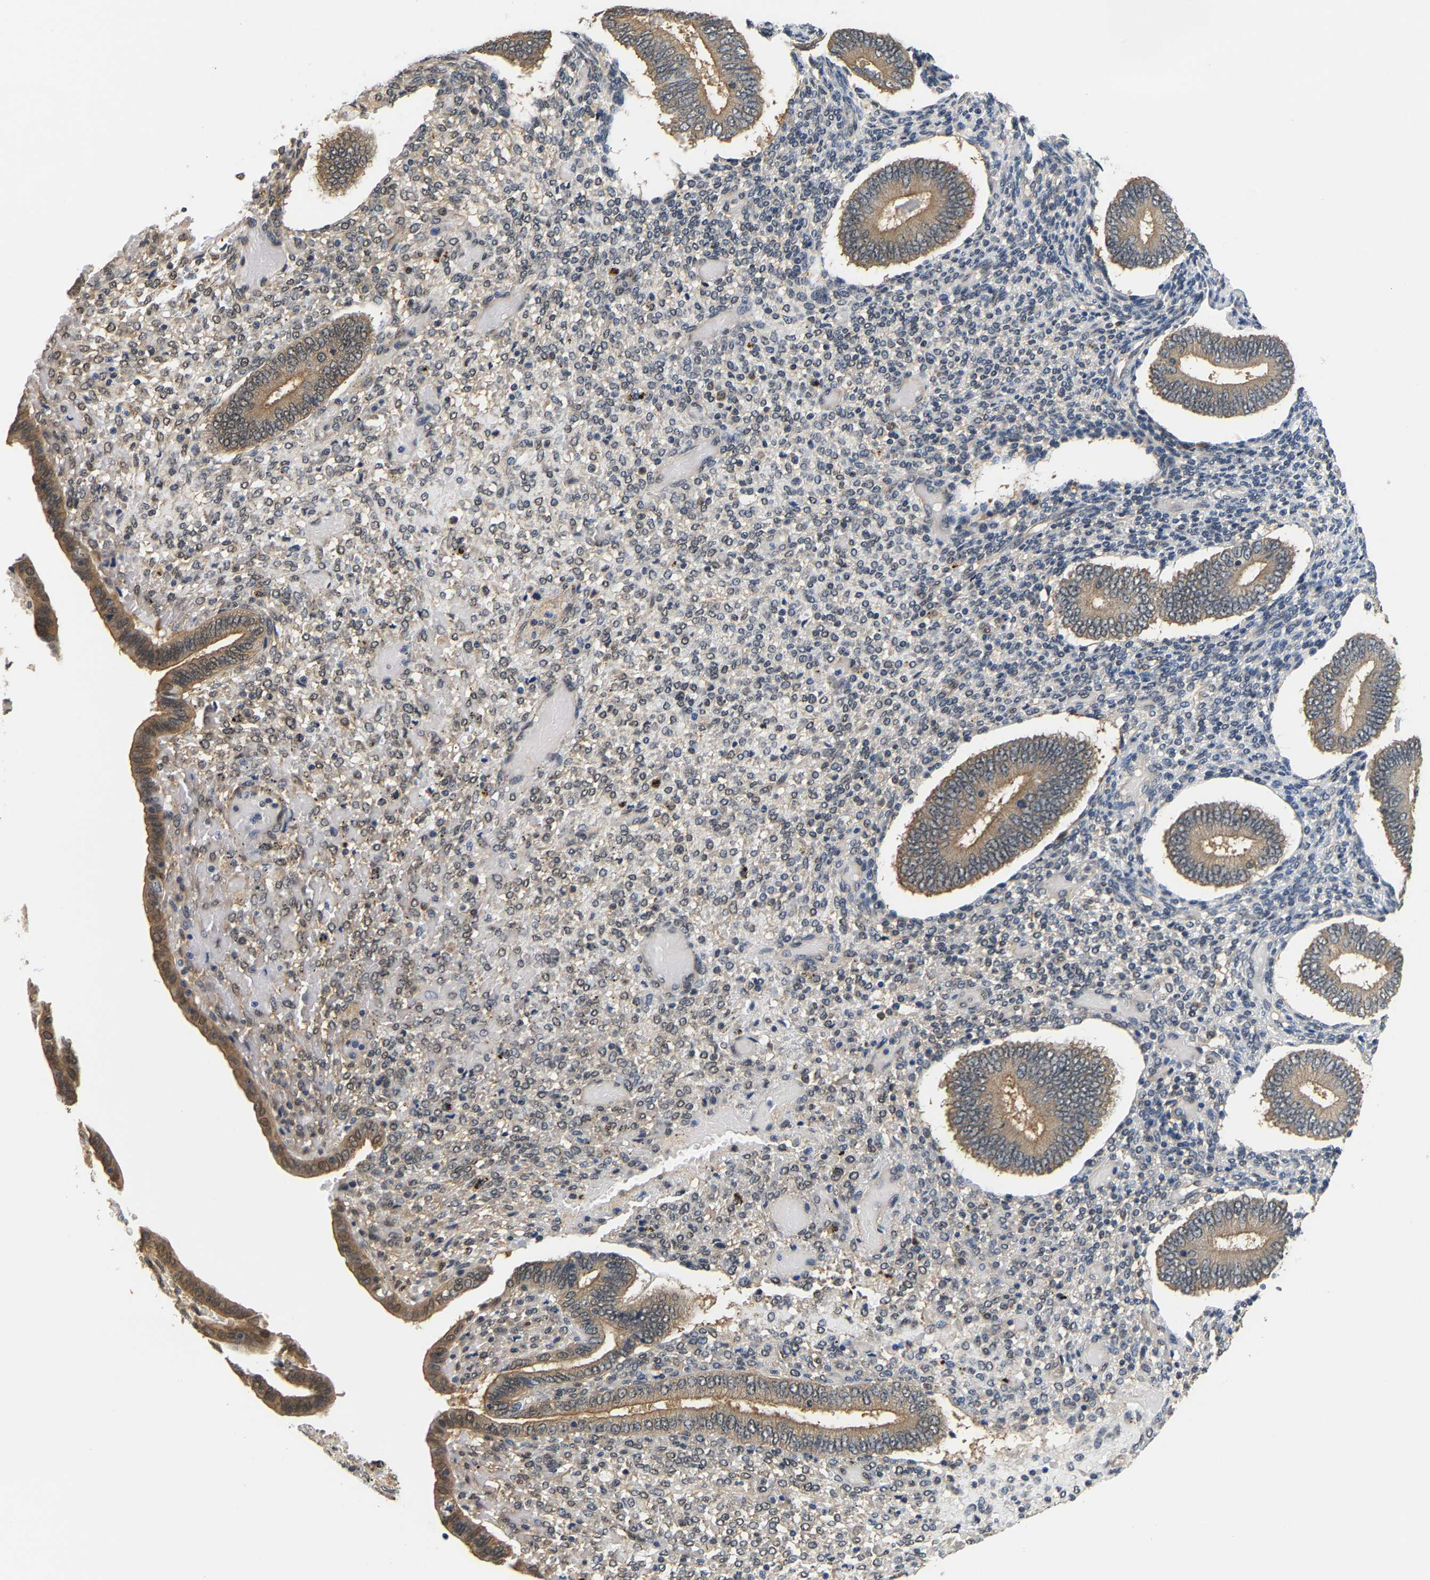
{"staining": {"intensity": "negative", "quantity": "none", "location": "none"}, "tissue": "endometrium", "cell_type": "Cells in endometrial stroma", "image_type": "normal", "snomed": [{"axis": "morphology", "description": "Normal tissue, NOS"}, {"axis": "topography", "description": "Endometrium"}], "caption": "IHC photomicrograph of normal endometrium: human endometrium stained with DAB demonstrates no significant protein expression in cells in endometrial stroma.", "gene": "ARHGEF12", "patient": {"sex": "female", "age": 42}}